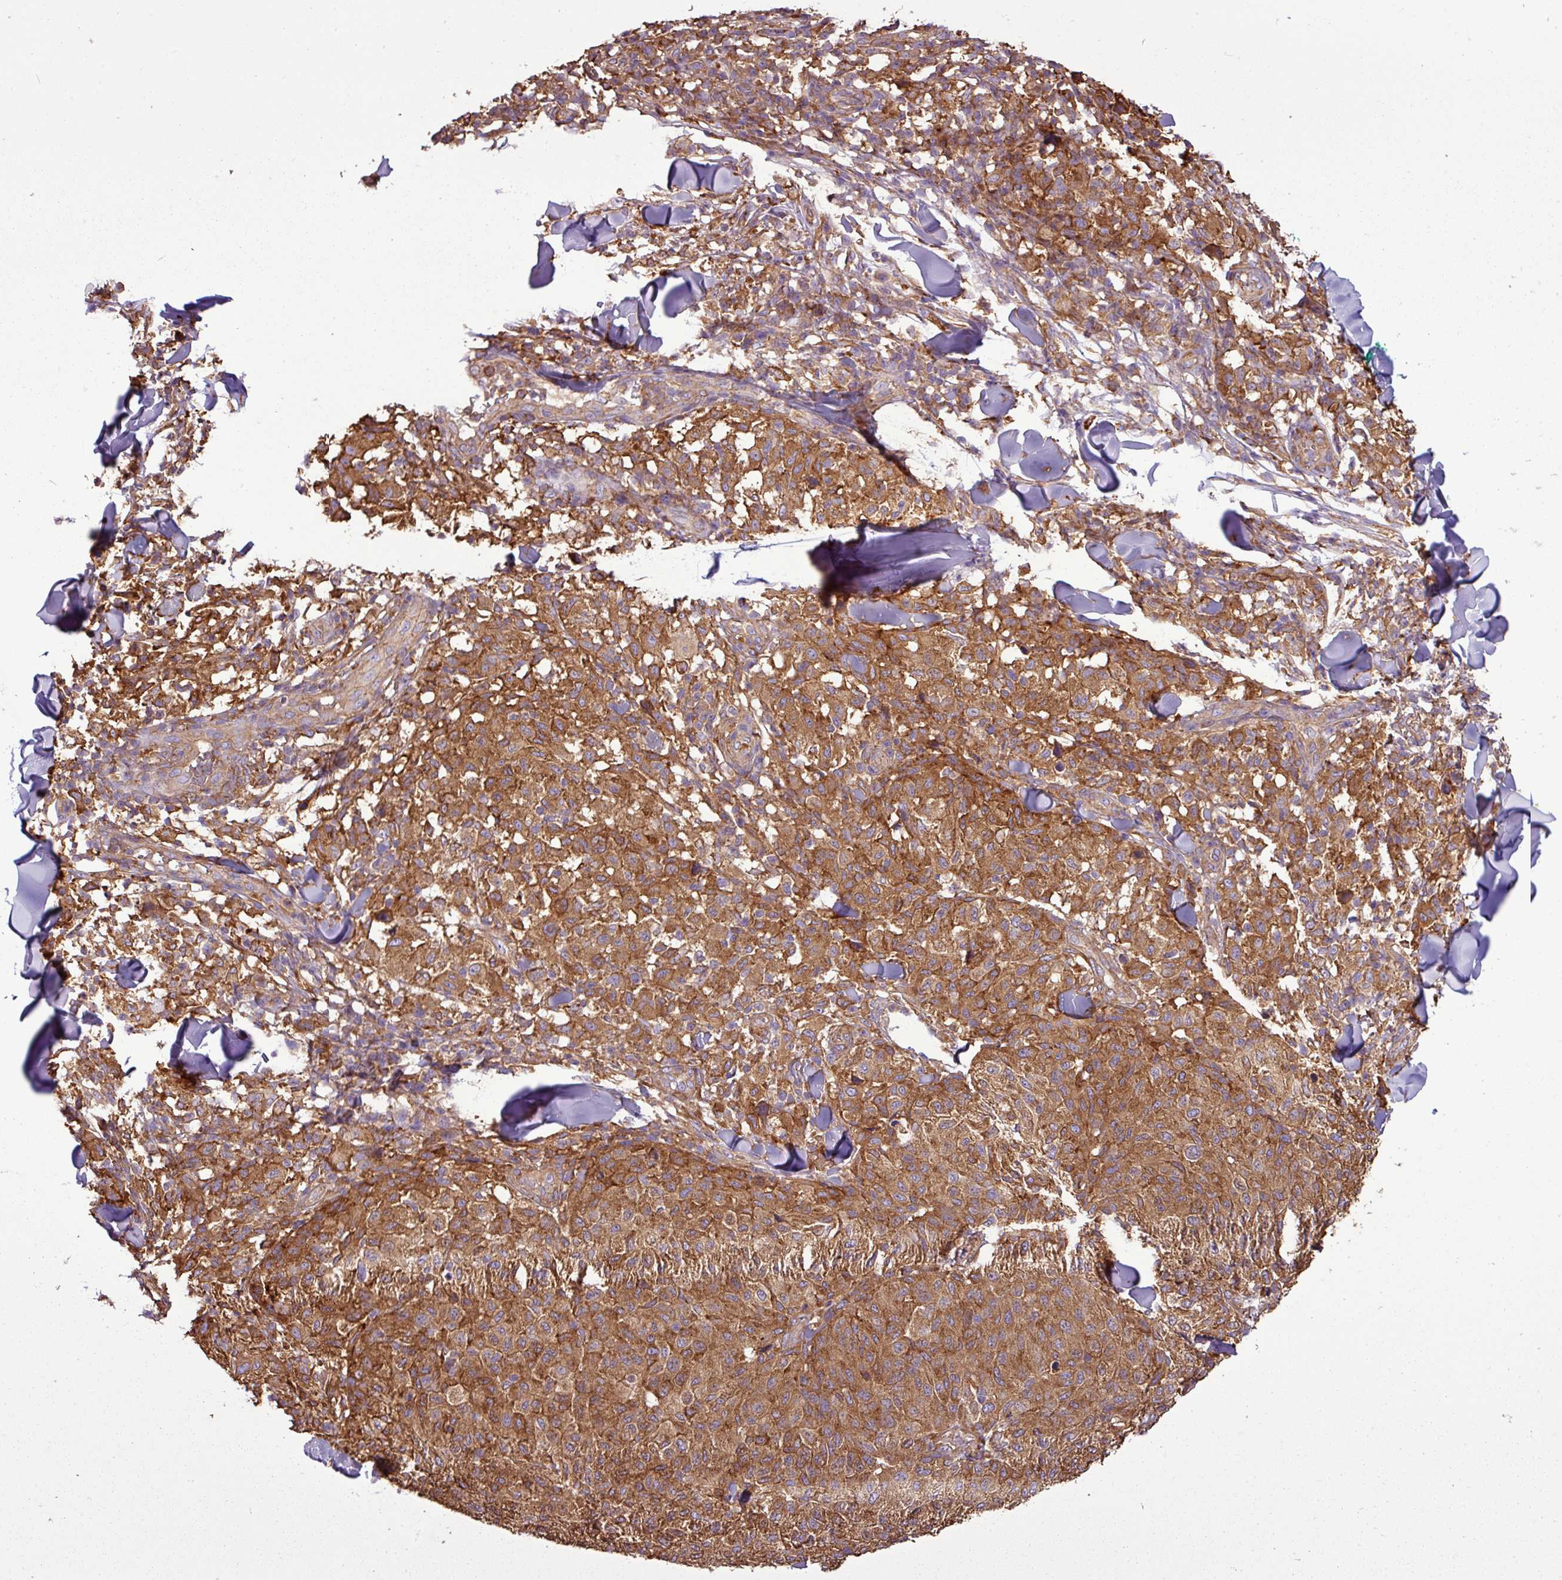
{"staining": {"intensity": "moderate", "quantity": ">75%", "location": "cytoplasmic/membranous"}, "tissue": "melanoma", "cell_type": "Tumor cells", "image_type": "cancer", "snomed": [{"axis": "morphology", "description": "Malignant melanoma, NOS"}, {"axis": "topography", "description": "Skin"}], "caption": "High-magnification brightfield microscopy of melanoma stained with DAB (brown) and counterstained with hematoxylin (blue). tumor cells exhibit moderate cytoplasmic/membranous positivity is identified in approximately>75% of cells.", "gene": "PACSIN2", "patient": {"sex": "male", "age": 66}}